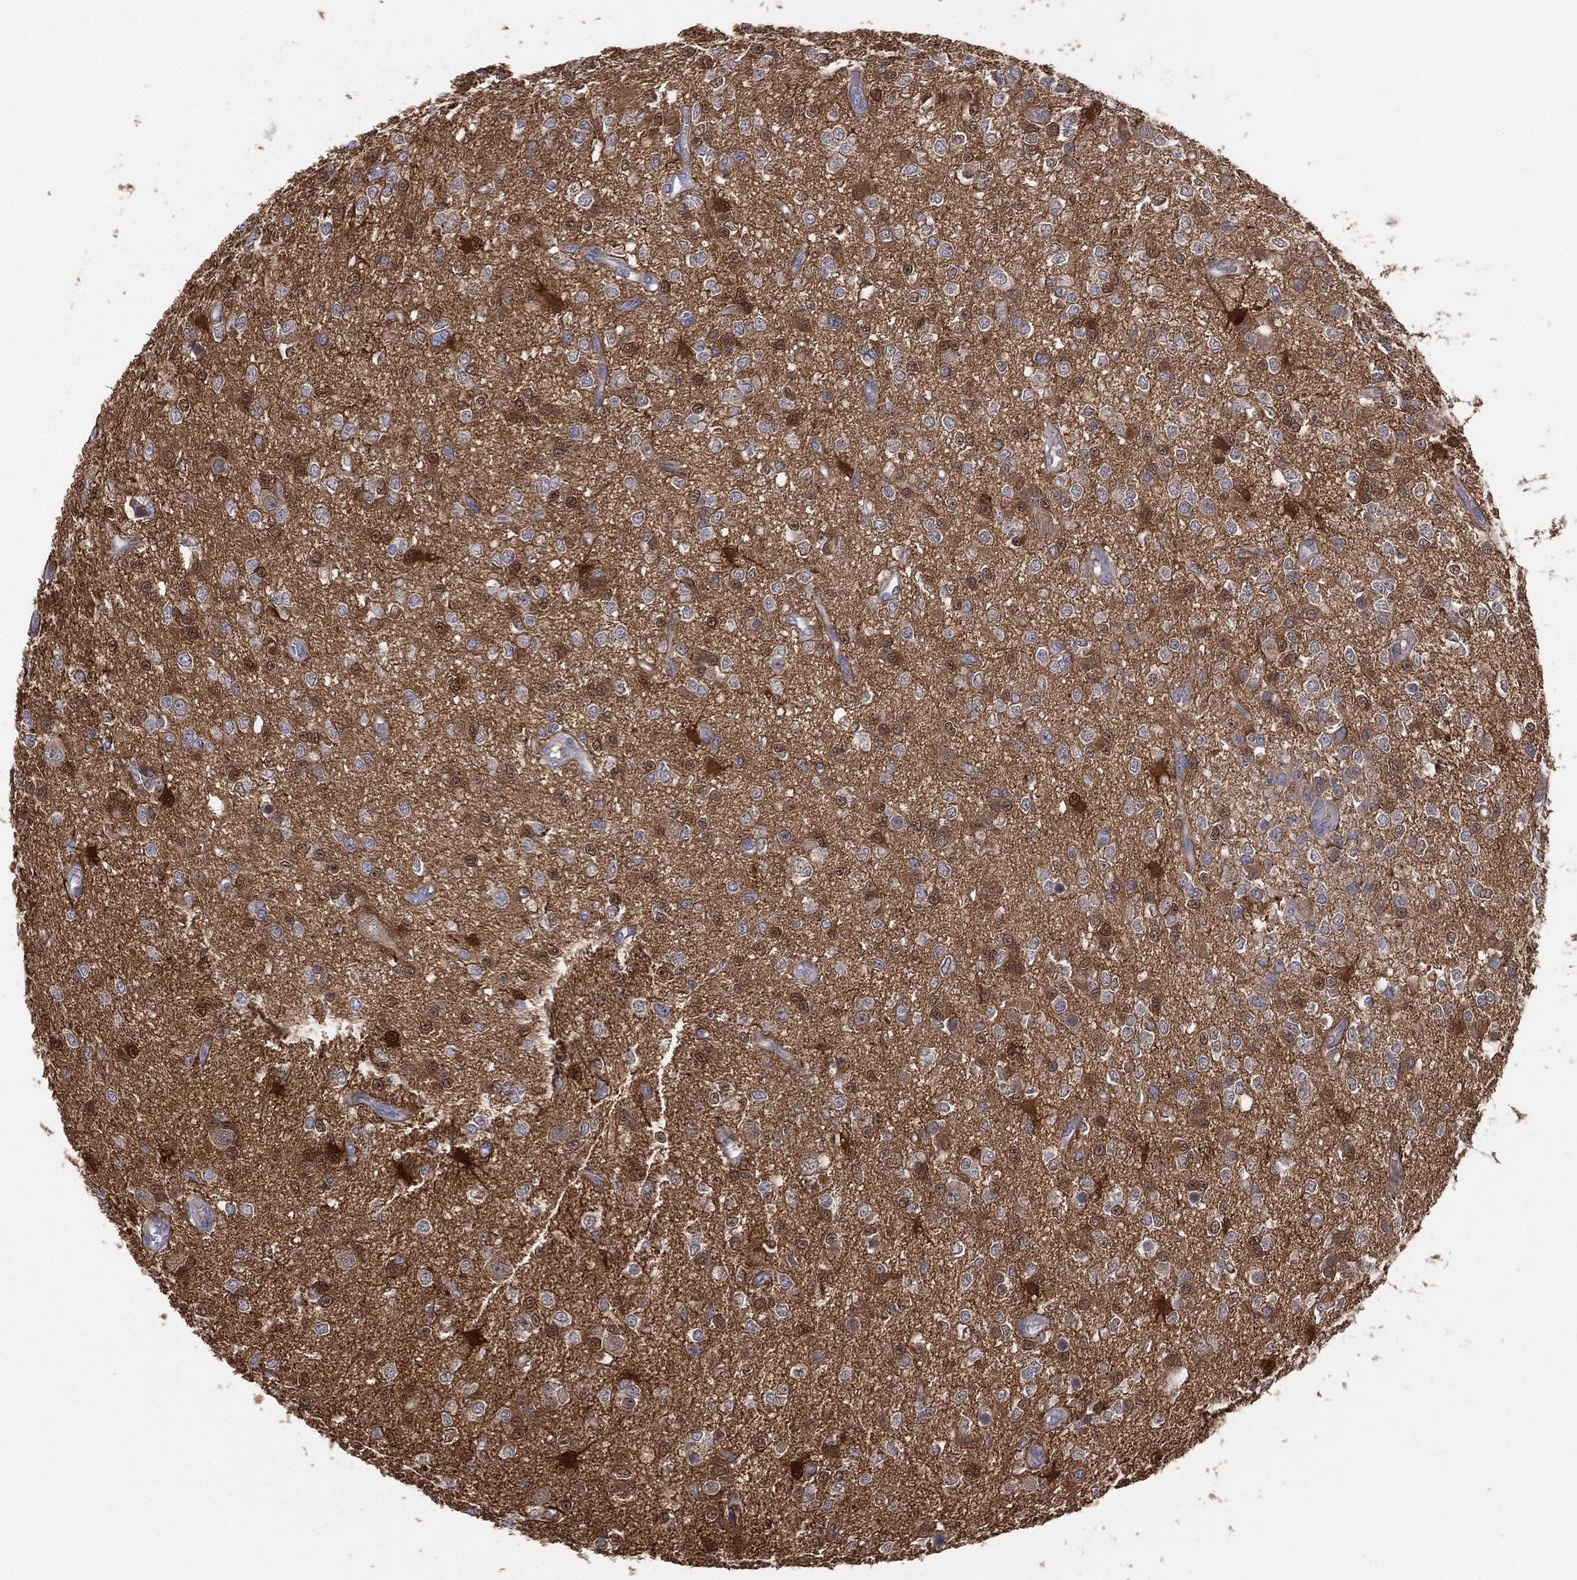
{"staining": {"intensity": "strong", "quantity": "<25%", "location": "cytoplasmic/membranous,nuclear"}, "tissue": "glioma", "cell_type": "Tumor cells", "image_type": "cancer", "snomed": [{"axis": "morphology", "description": "Glioma, malignant, Low grade"}, {"axis": "topography", "description": "Brain"}], "caption": "Immunohistochemical staining of human low-grade glioma (malignant) exhibits medium levels of strong cytoplasmic/membranous and nuclear expression in approximately <25% of tumor cells.", "gene": "DDAH1", "patient": {"sex": "female", "age": 45}}